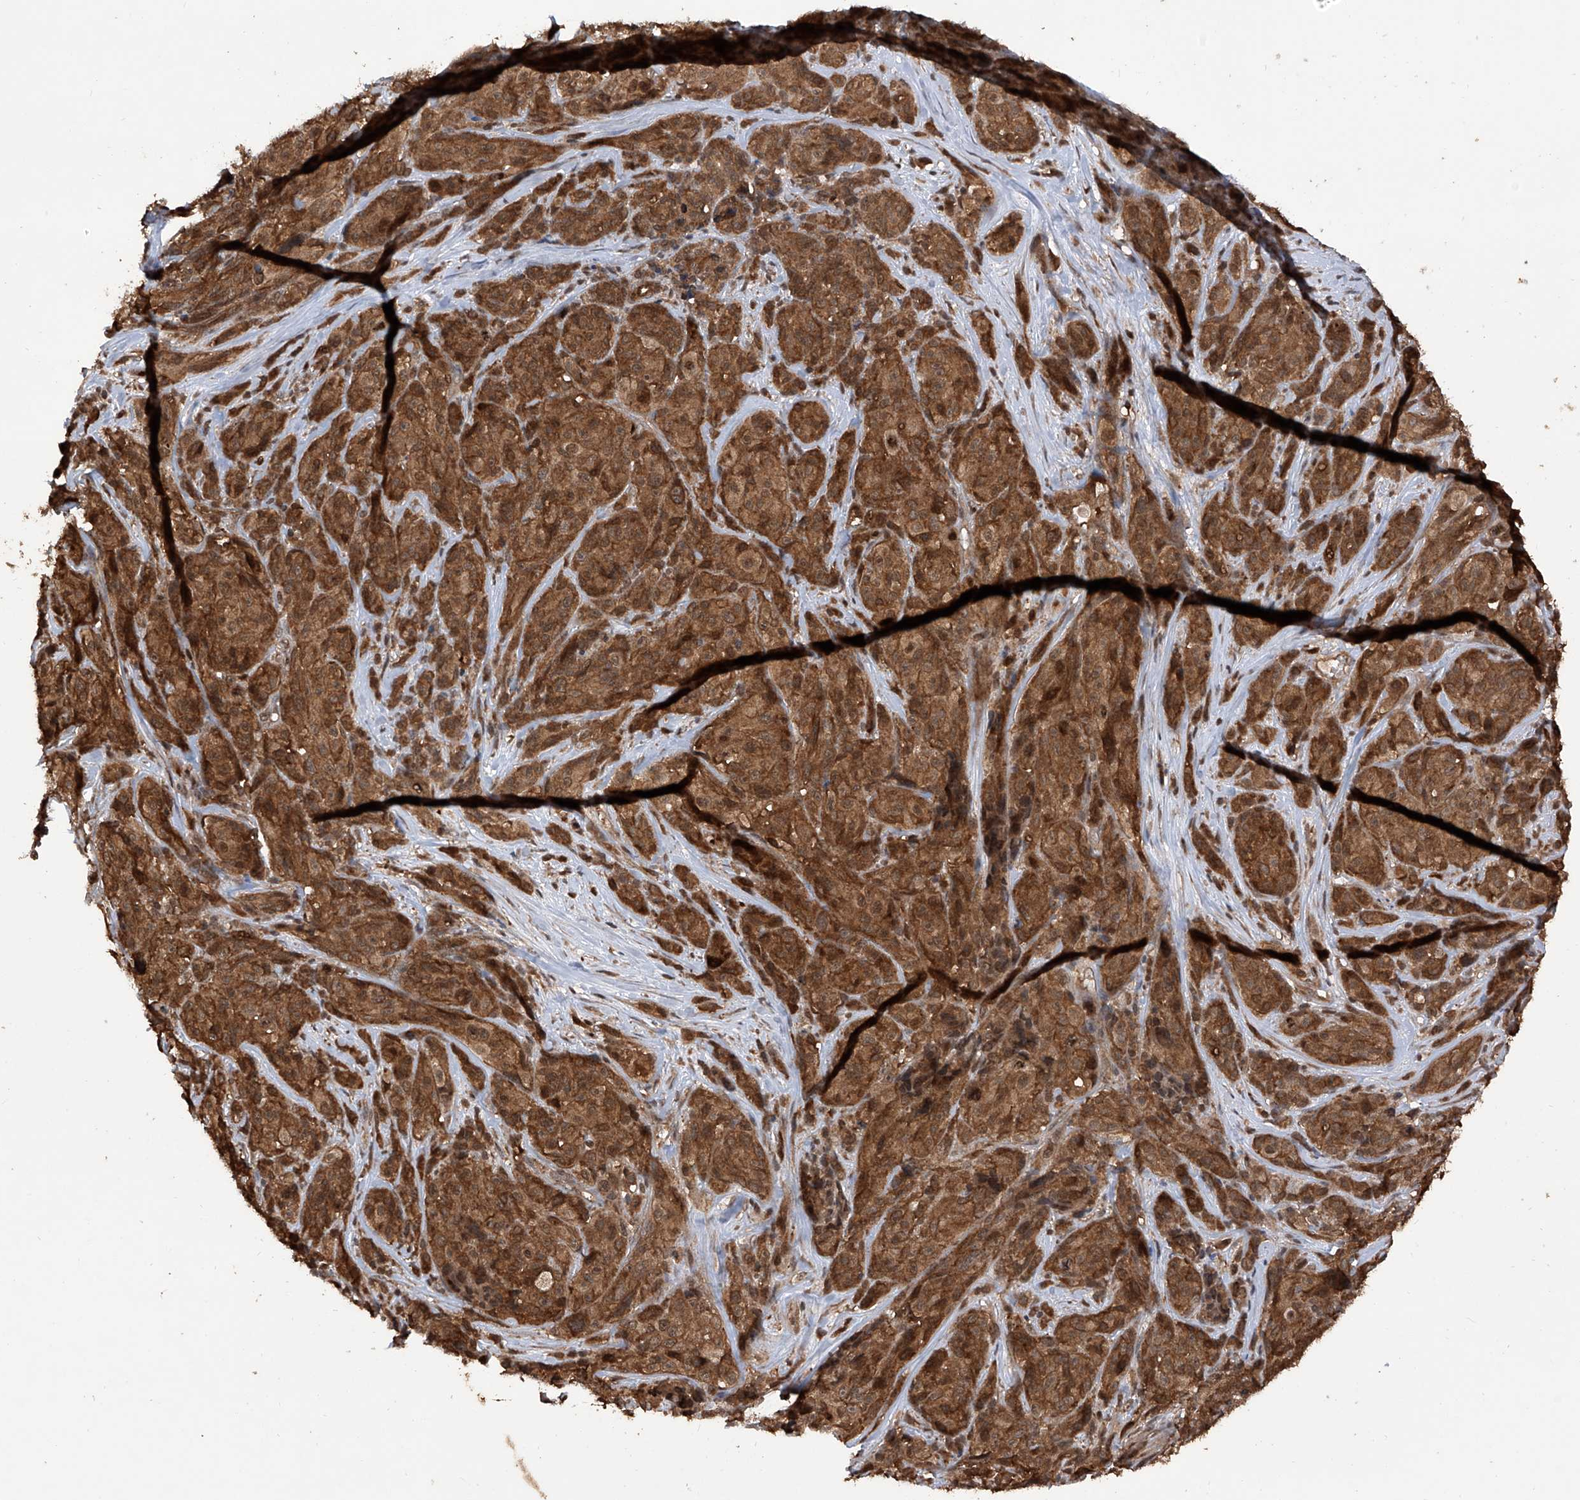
{"staining": {"intensity": "moderate", "quantity": ">75%", "location": "cytoplasmic/membranous"}, "tissue": "melanoma", "cell_type": "Tumor cells", "image_type": "cancer", "snomed": [{"axis": "morphology", "description": "Malignant melanoma, NOS"}, {"axis": "topography", "description": "Skin"}], "caption": "Immunohistochemical staining of melanoma demonstrates medium levels of moderate cytoplasmic/membranous protein positivity in about >75% of tumor cells. Using DAB (3,3'-diaminobenzidine) (brown) and hematoxylin (blue) stains, captured at high magnification using brightfield microscopy.", "gene": "LYSMD4", "patient": {"sex": "male", "age": 73}}